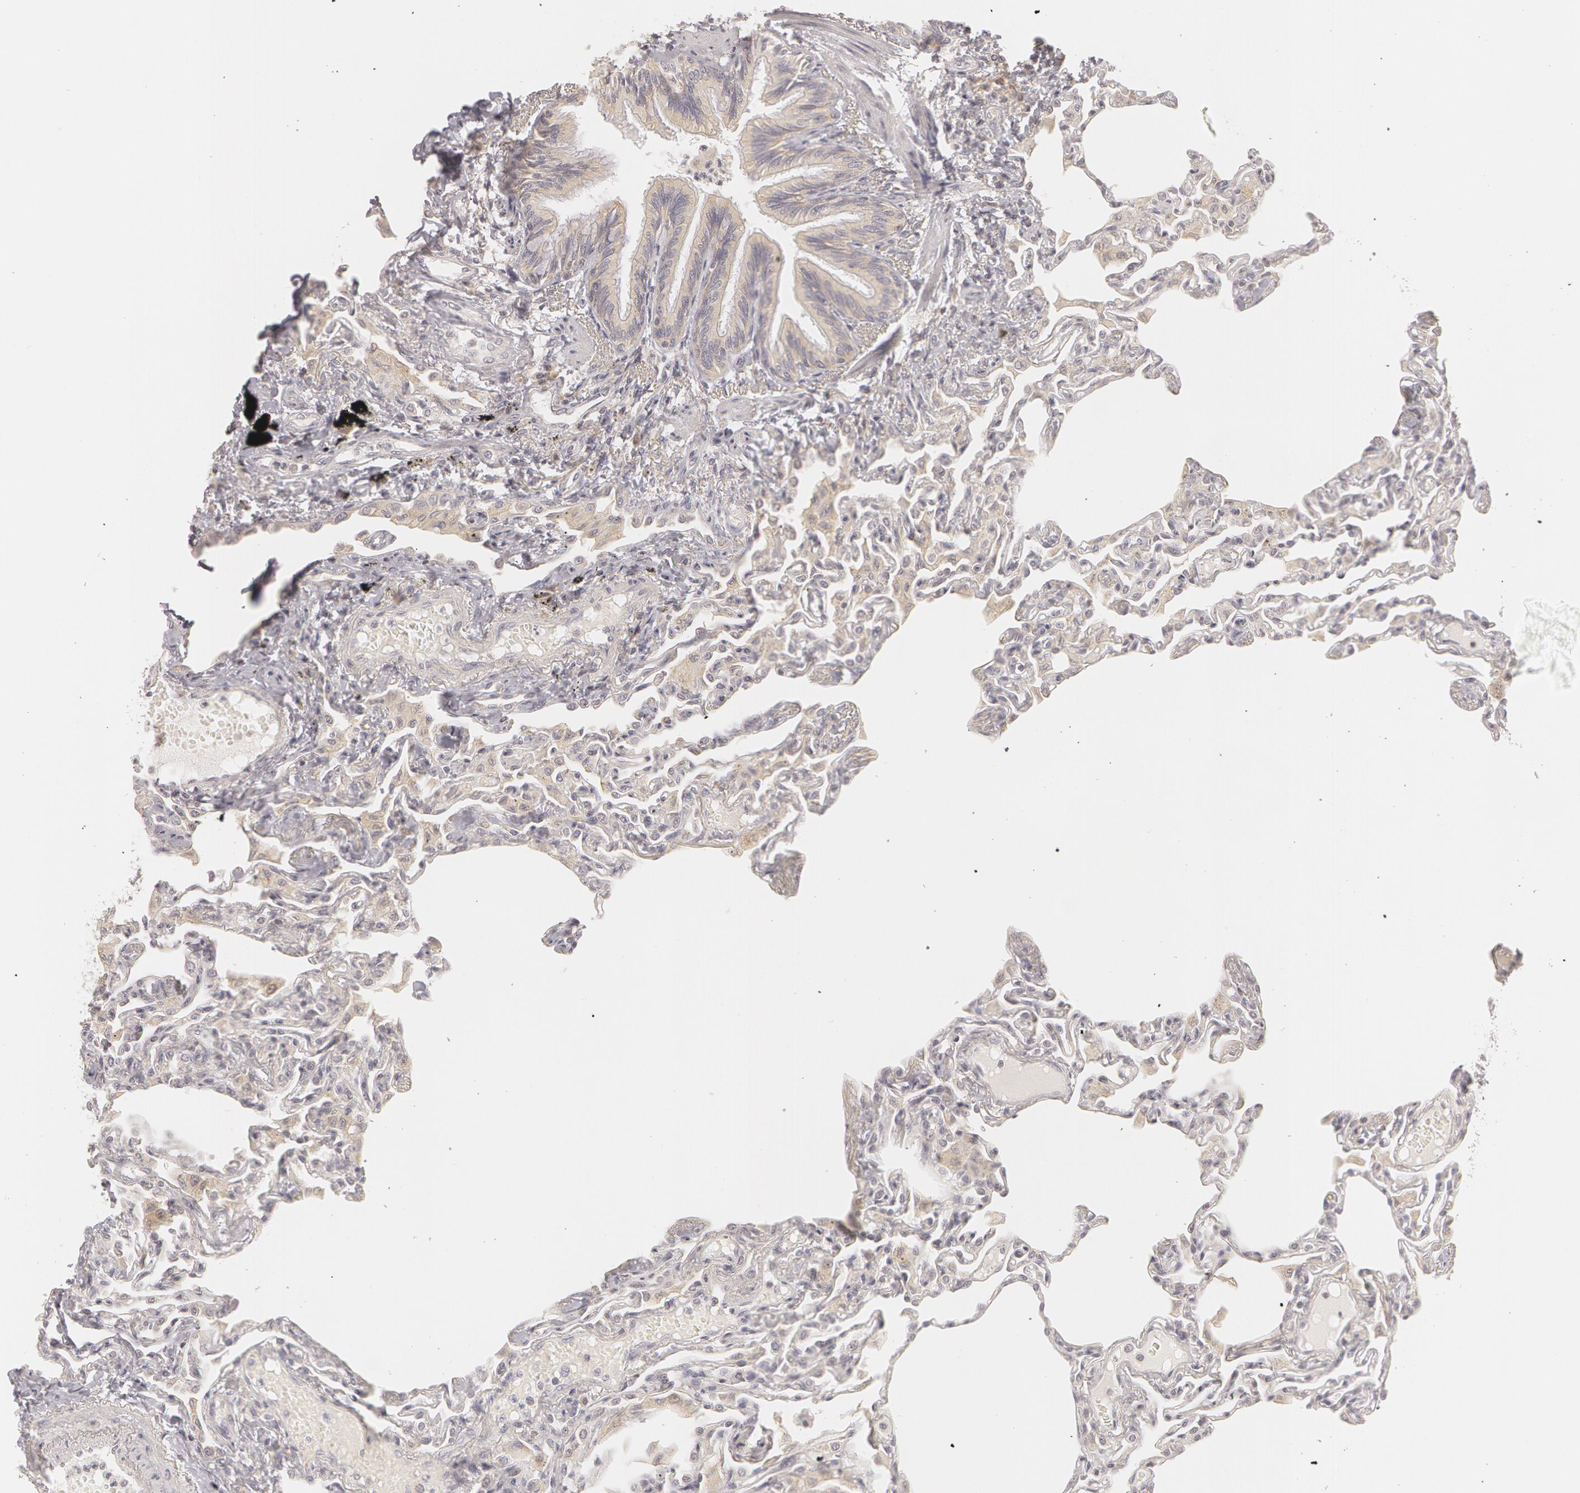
{"staining": {"intensity": "weak", "quantity": "25%-75%", "location": "cytoplasmic/membranous"}, "tissue": "lung", "cell_type": "Alveolar cells", "image_type": "normal", "snomed": [{"axis": "morphology", "description": "Normal tissue, NOS"}, {"axis": "topography", "description": "Lung"}], "caption": "The micrograph exhibits a brown stain indicating the presence of a protein in the cytoplasmic/membranous of alveolar cells in lung.", "gene": "RALGAPA1", "patient": {"sex": "female", "age": 49}}